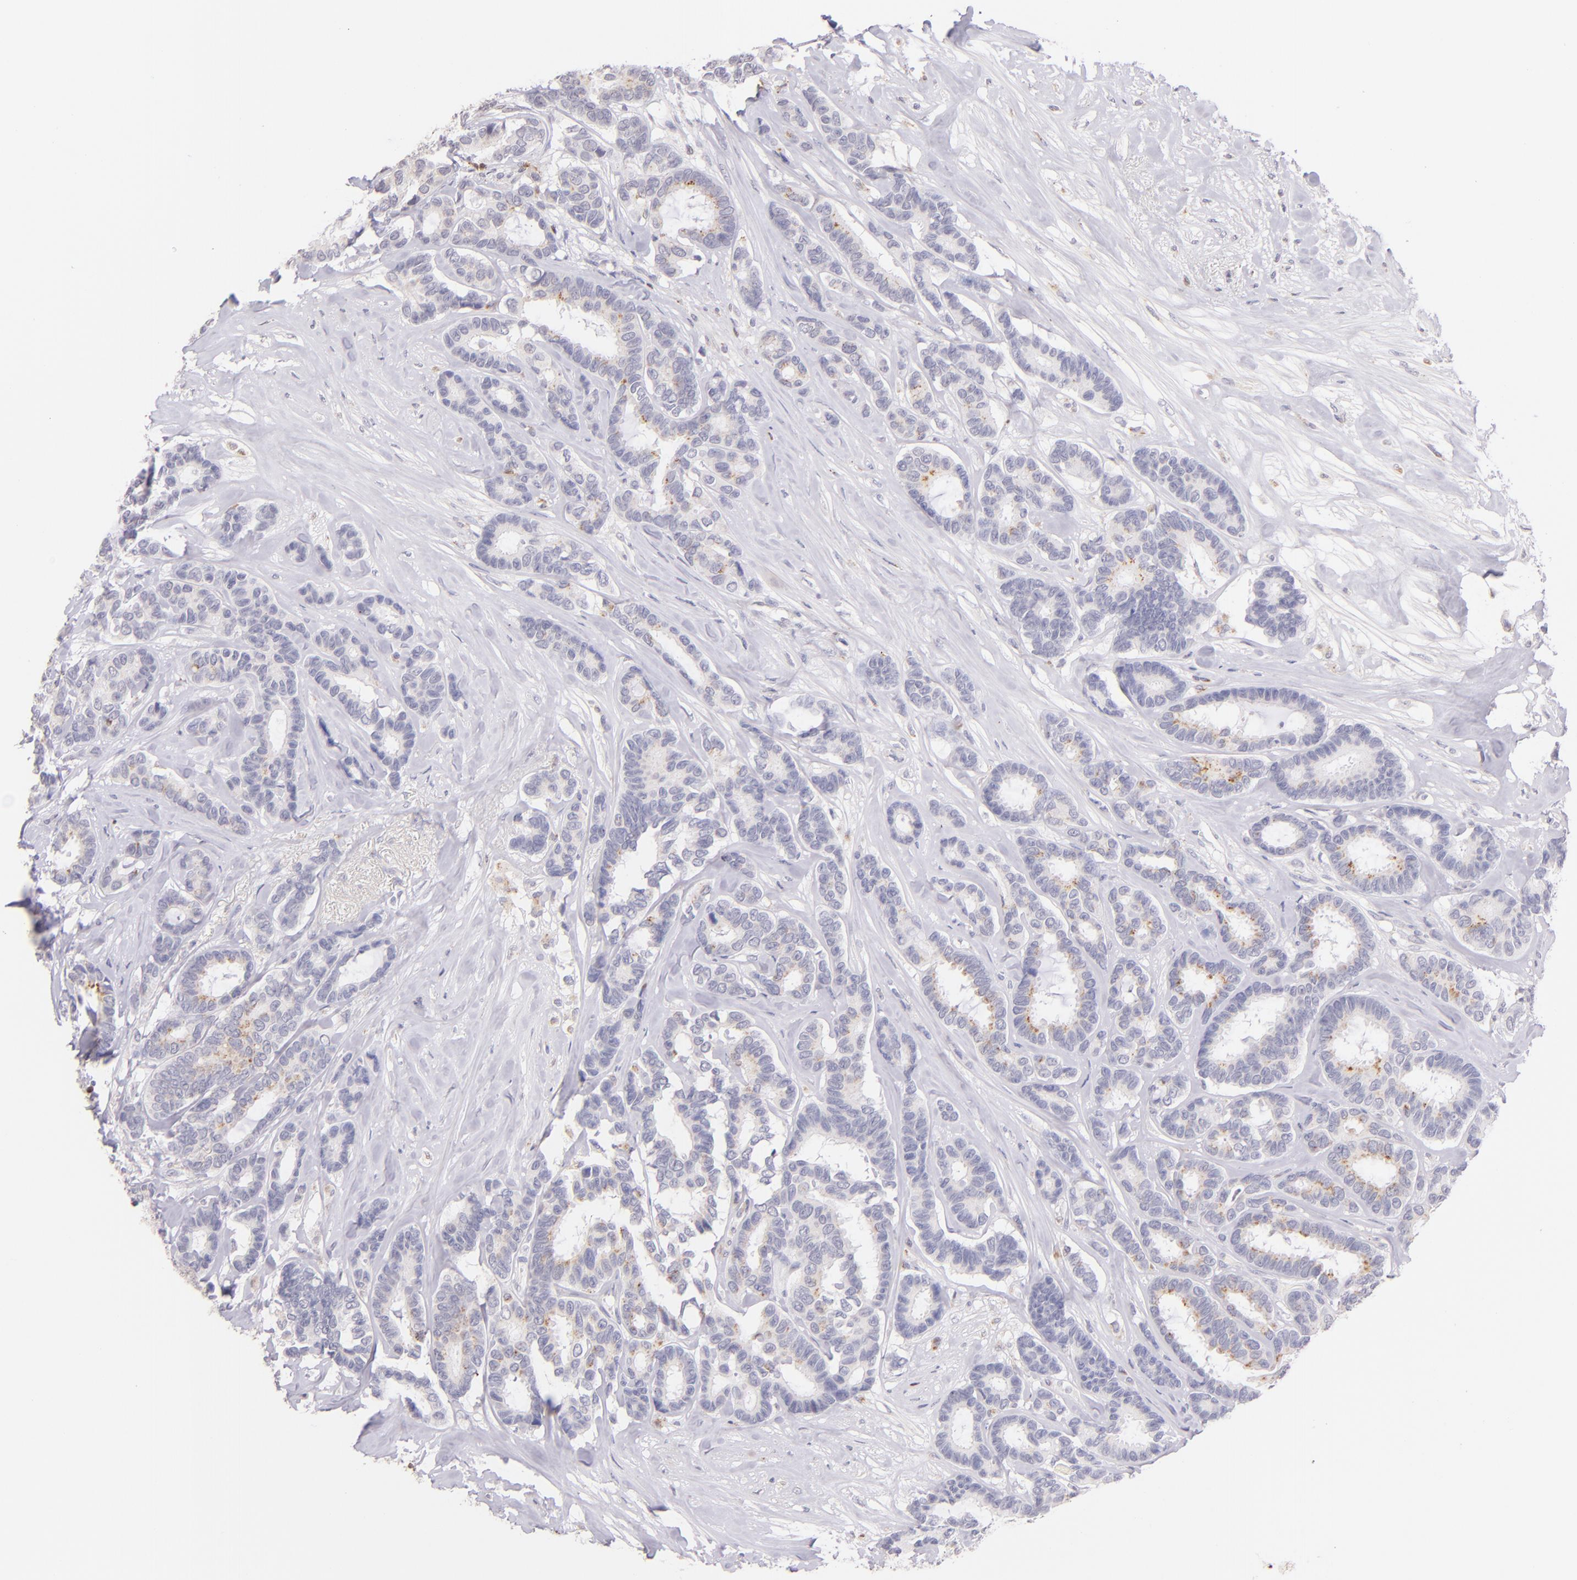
{"staining": {"intensity": "negative", "quantity": "none", "location": "none"}, "tissue": "breast cancer", "cell_type": "Tumor cells", "image_type": "cancer", "snomed": [{"axis": "morphology", "description": "Duct carcinoma"}, {"axis": "topography", "description": "Breast"}], "caption": "The histopathology image exhibits no significant staining in tumor cells of breast cancer (intraductal carcinoma). Brightfield microscopy of immunohistochemistry (IHC) stained with DAB (brown) and hematoxylin (blue), captured at high magnification.", "gene": "ZAP70", "patient": {"sex": "female", "age": 87}}